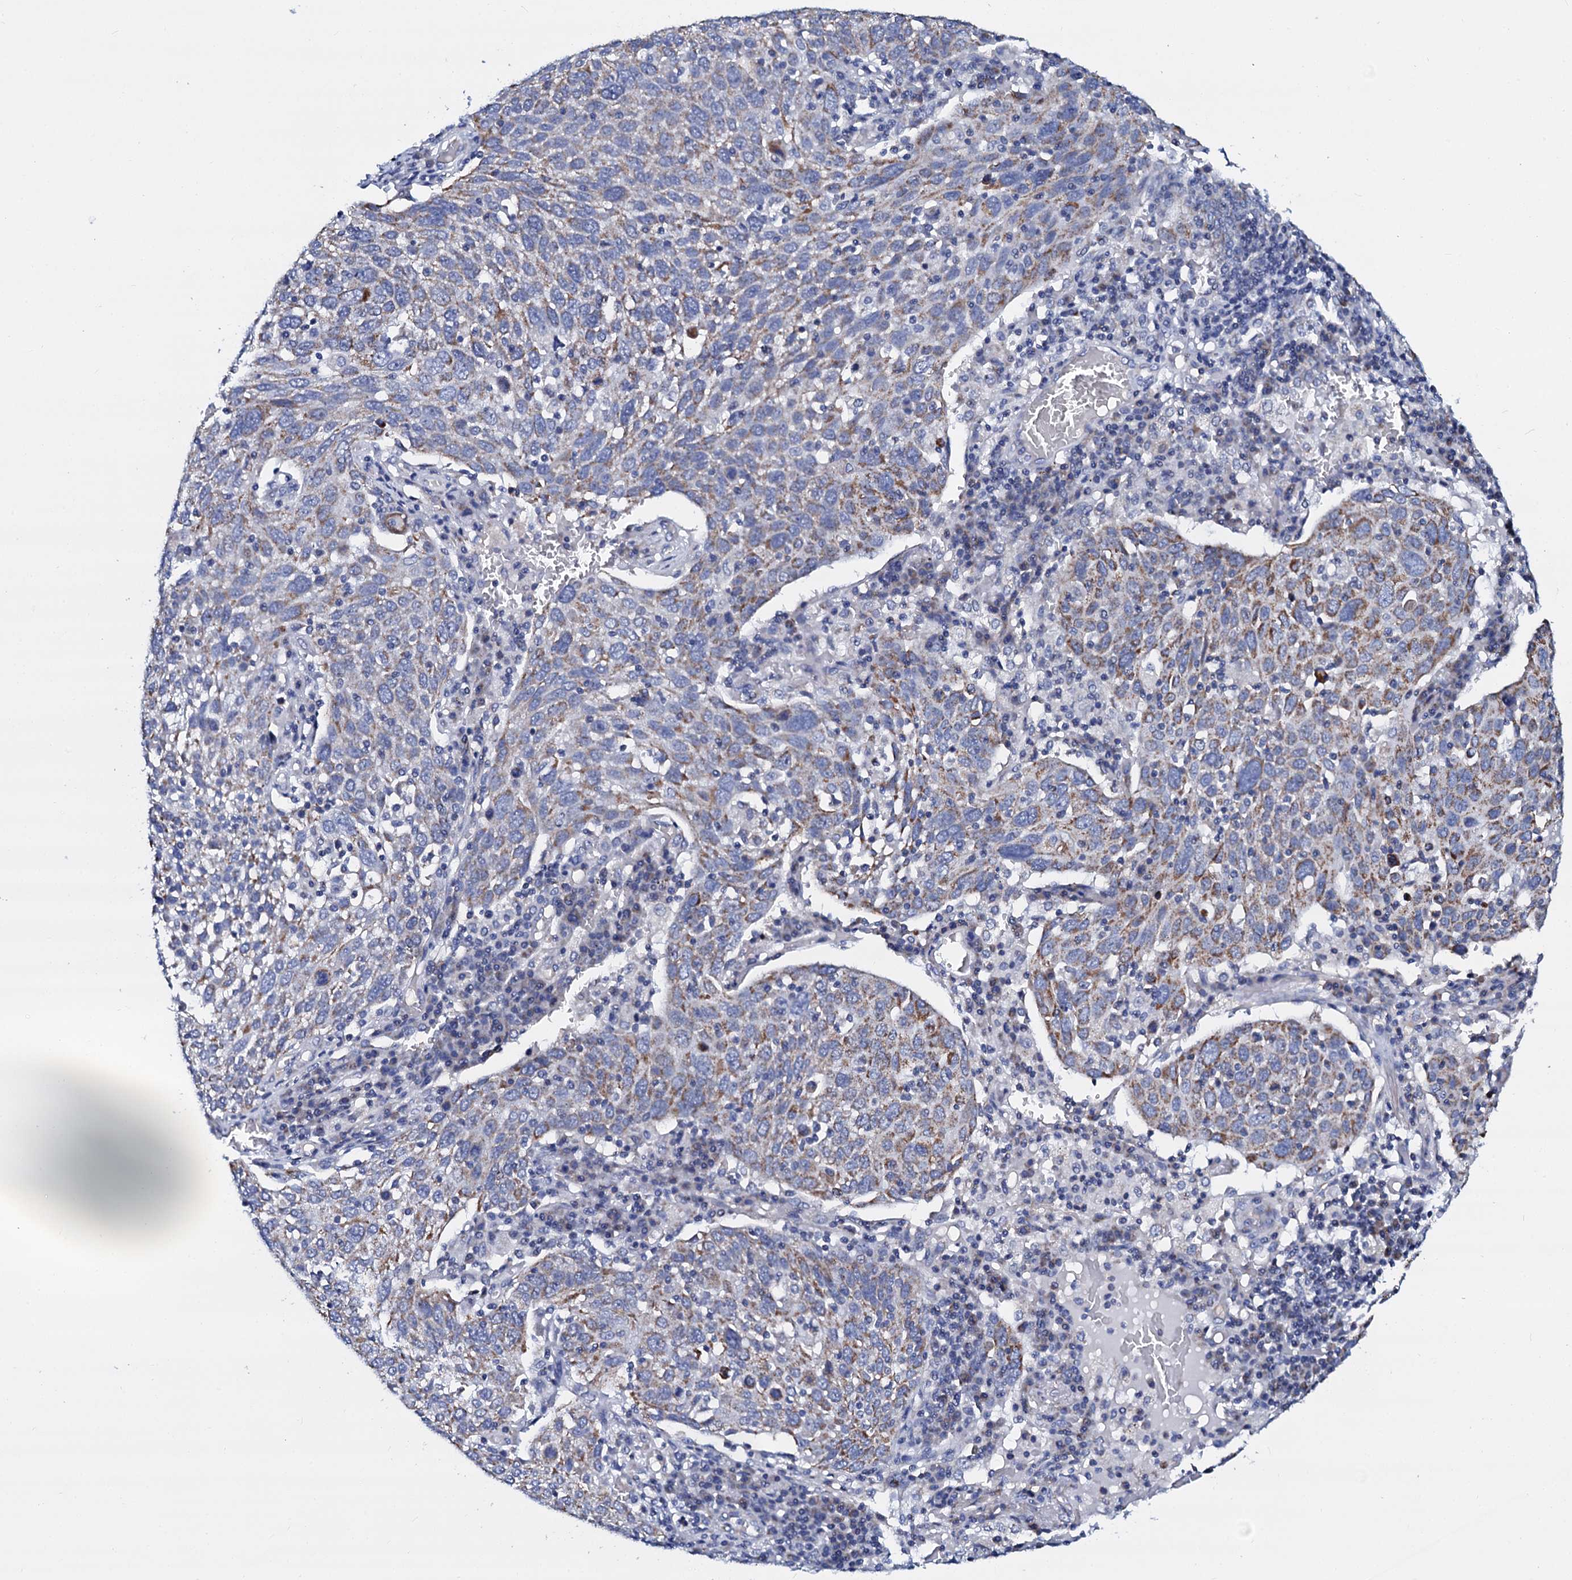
{"staining": {"intensity": "moderate", "quantity": "25%-75%", "location": "cytoplasmic/membranous"}, "tissue": "lung cancer", "cell_type": "Tumor cells", "image_type": "cancer", "snomed": [{"axis": "morphology", "description": "Squamous cell carcinoma, NOS"}, {"axis": "topography", "description": "Lung"}], "caption": "Protein positivity by IHC shows moderate cytoplasmic/membranous expression in approximately 25%-75% of tumor cells in lung cancer. (DAB (3,3'-diaminobenzidine) IHC, brown staining for protein, blue staining for nuclei).", "gene": "SLC37A4", "patient": {"sex": "male", "age": 65}}